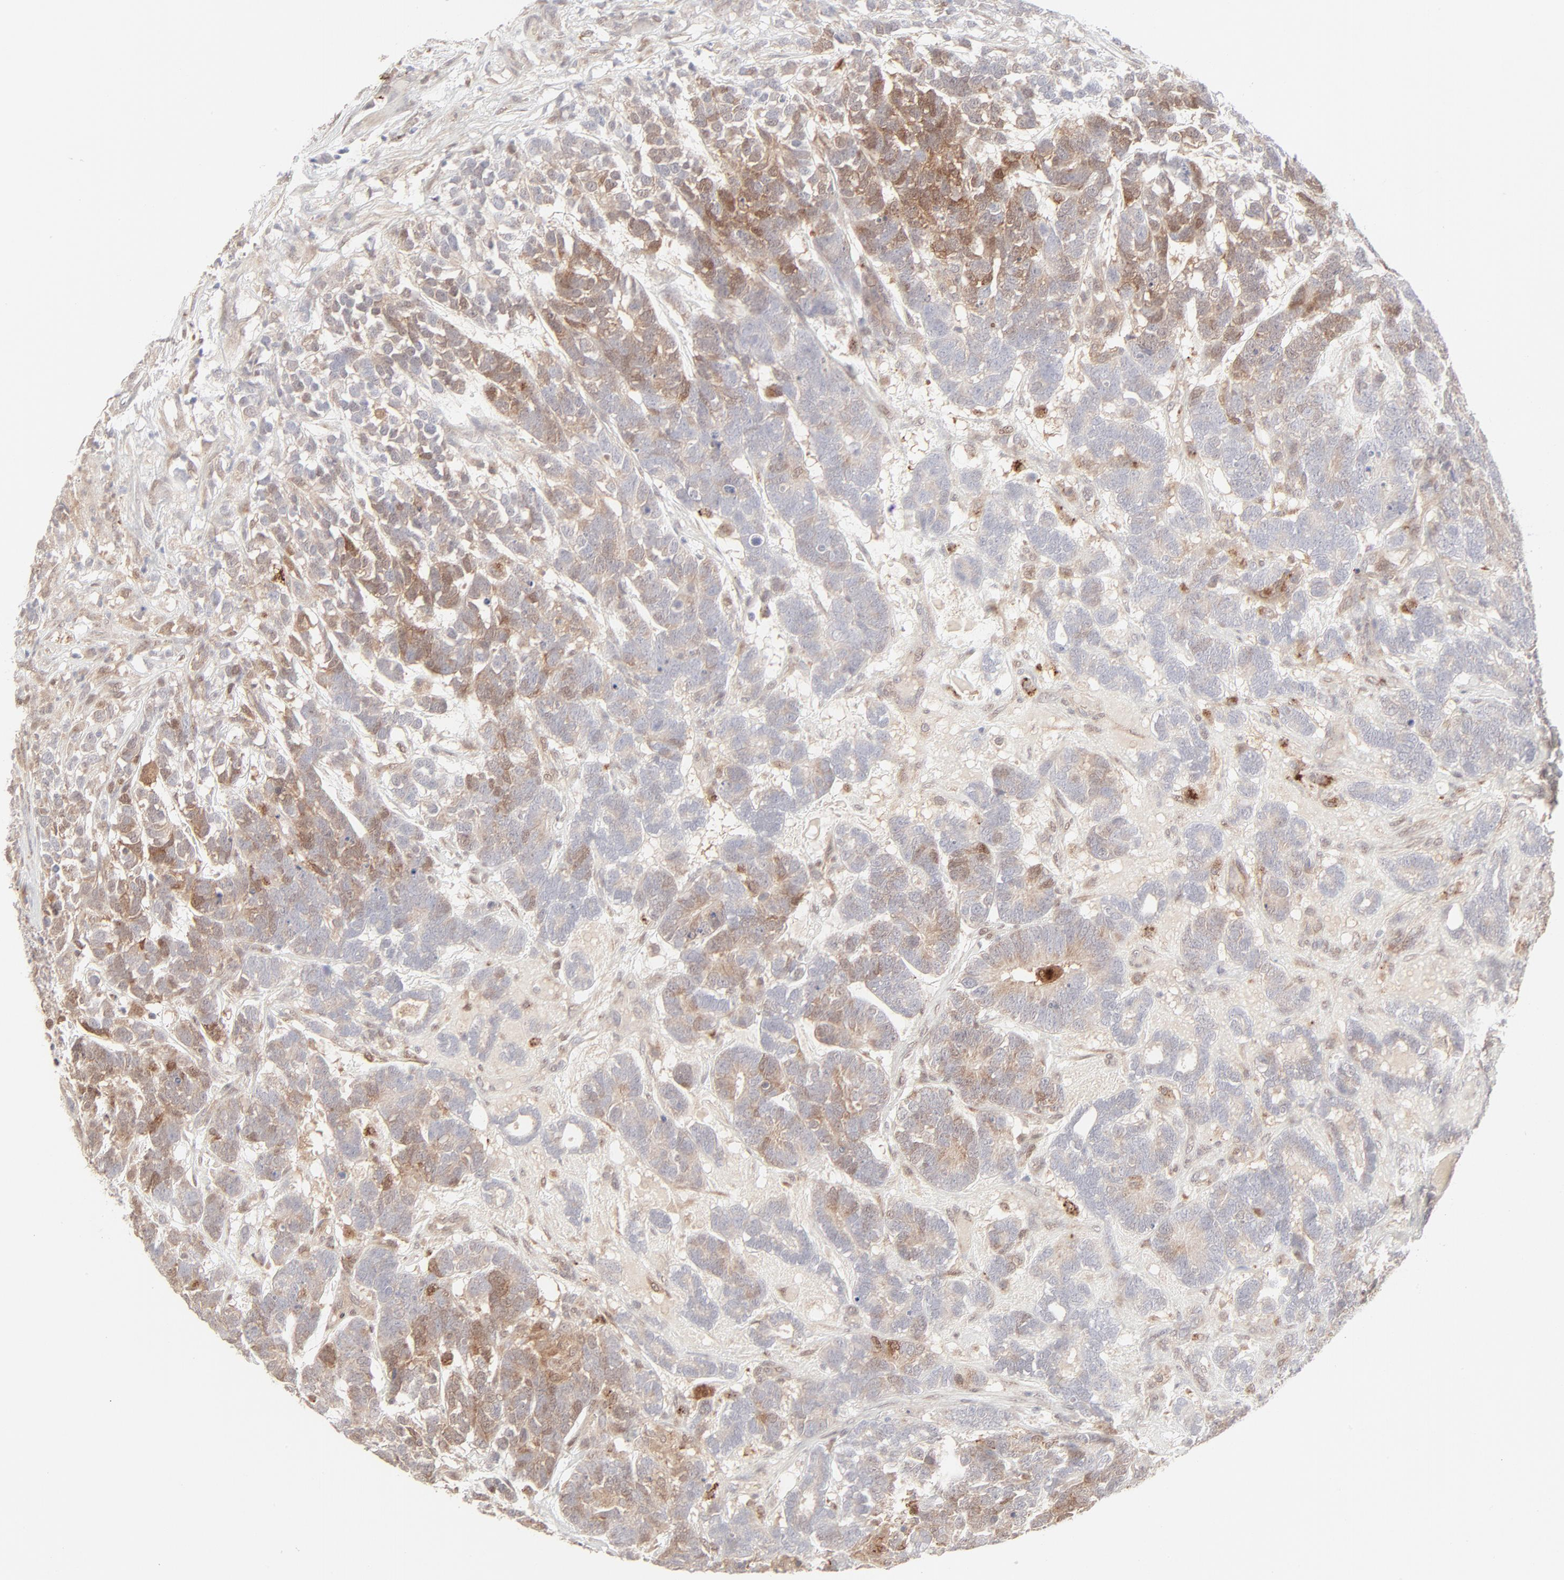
{"staining": {"intensity": "moderate", "quantity": "25%-75%", "location": "cytoplasmic/membranous"}, "tissue": "testis cancer", "cell_type": "Tumor cells", "image_type": "cancer", "snomed": [{"axis": "morphology", "description": "Carcinoma, Embryonal, NOS"}, {"axis": "topography", "description": "Testis"}], "caption": "High-magnification brightfield microscopy of testis cancer stained with DAB (brown) and counterstained with hematoxylin (blue). tumor cells exhibit moderate cytoplasmic/membranous staining is present in approximately25%-75% of cells.", "gene": "LGALS2", "patient": {"sex": "male", "age": 26}}